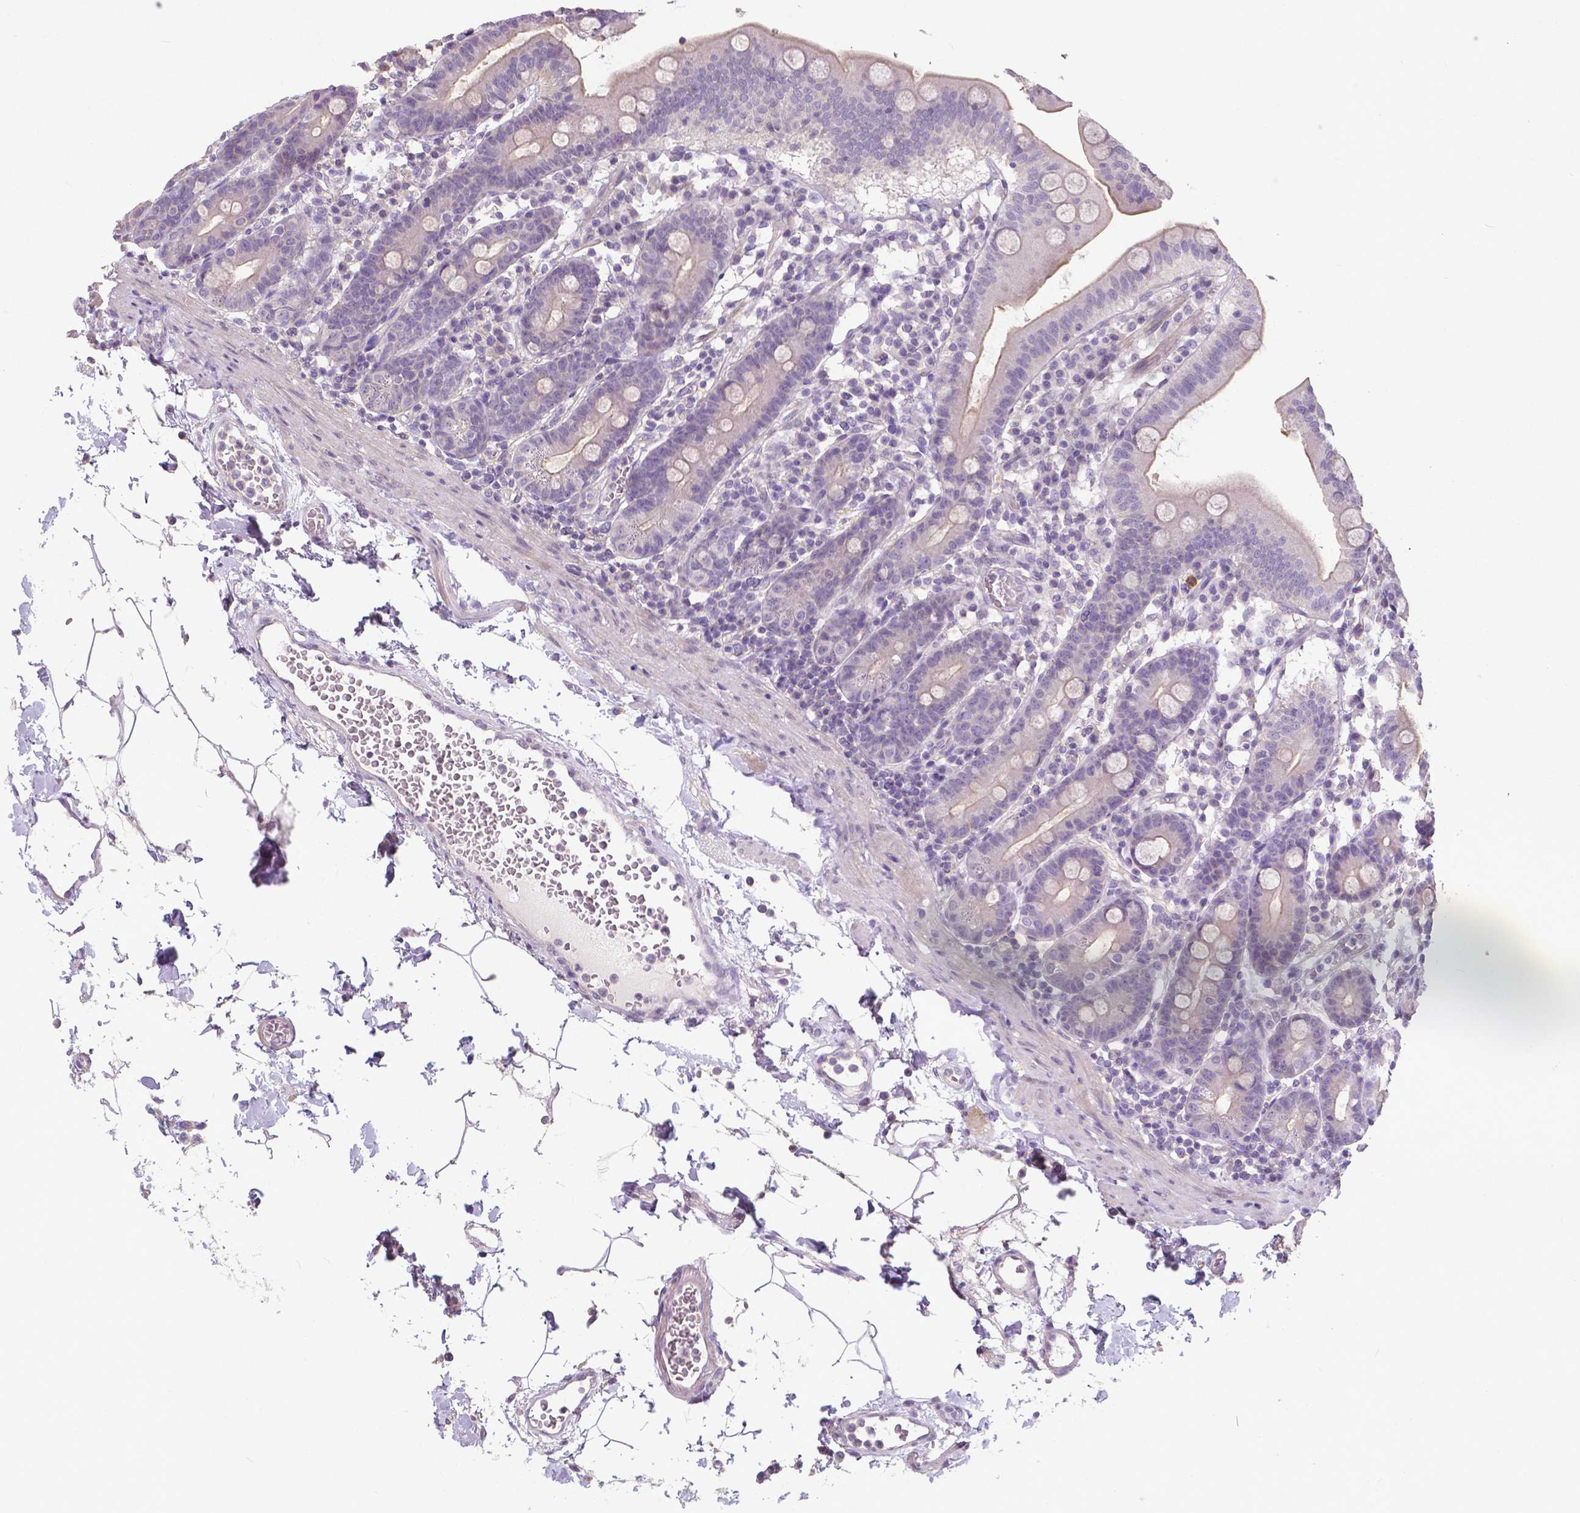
{"staining": {"intensity": "weak", "quantity": "25%-75%", "location": "cytoplasmic/membranous"}, "tissue": "duodenum", "cell_type": "Glandular cells", "image_type": "normal", "snomed": [{"axis": "morphology", "description": "Normal tissue, NOS"}, {"axis": "topography", "description": "Pancreas"}, {"axis": "topography", "description": "Duodenum"}], "caption": "Protein positivity by immunohistochemistry (IHC) shows weak cytoplasmic/membranous positivity in approximately 25%-75% of glandular cells in benign duodenum. The protein is shown in brown color, while the nuclei are stained blue.", "gene": "CRMP1", "patient": {"sex": "male", "age": 59}}